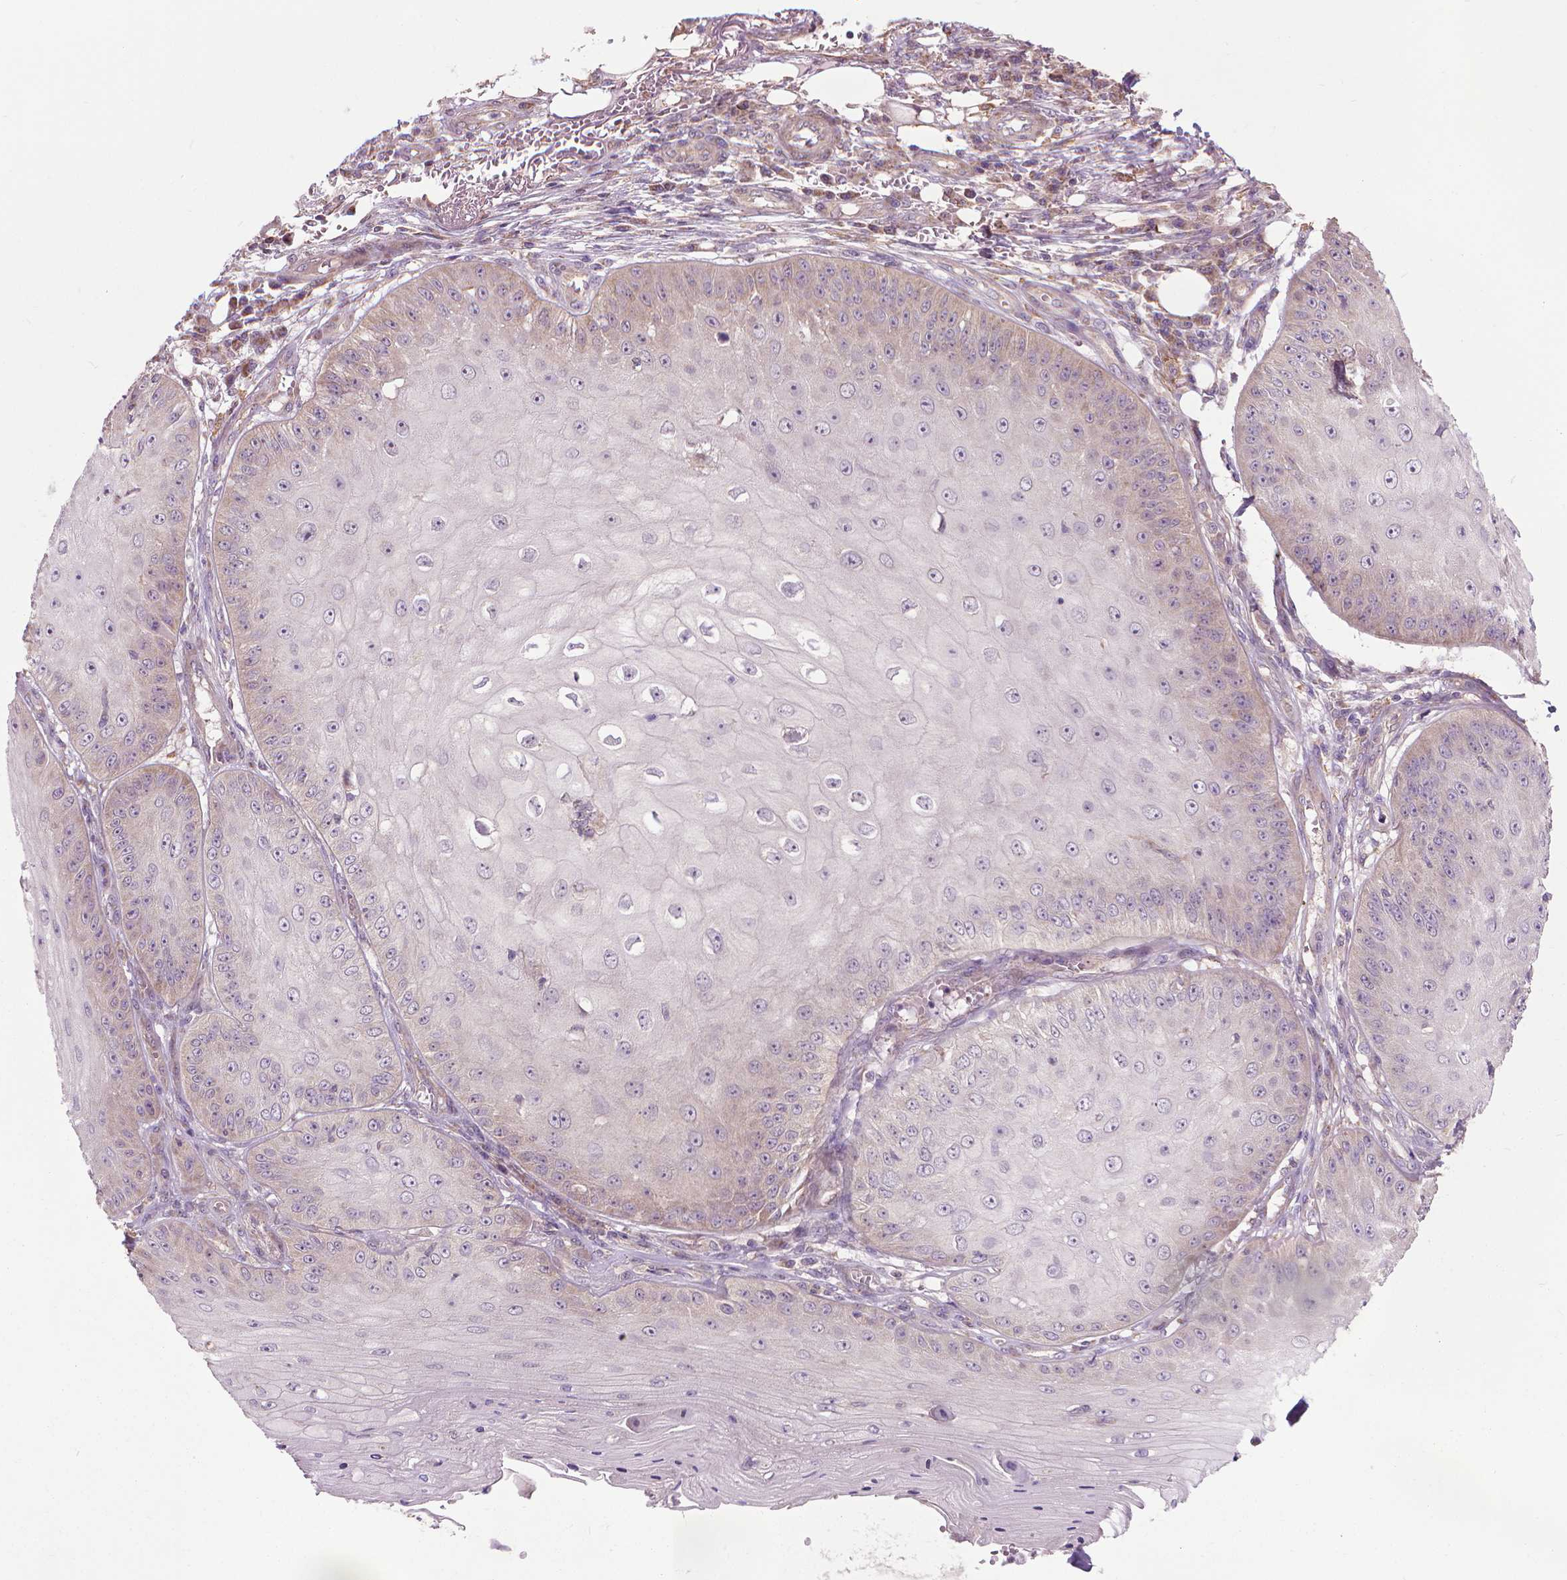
{"staining": {"intensity": "weak", "quantity": "<25%", "location": "cytoplasmic/membranous"}, "tissue": "skin cancer", "cell_type": "Tumor cells", "image_type": "cancer", "snomed": [{"axis": "morphology", "description": "Squamous cell carcinoma, NOS"}, {"axis": "topography", "description": "Skin"}], "caption": "Tumor cells are negative for protein expression in human skin cancer.", "gene": "PRAG1", "patient": {"sex": "male", "age": 70}}